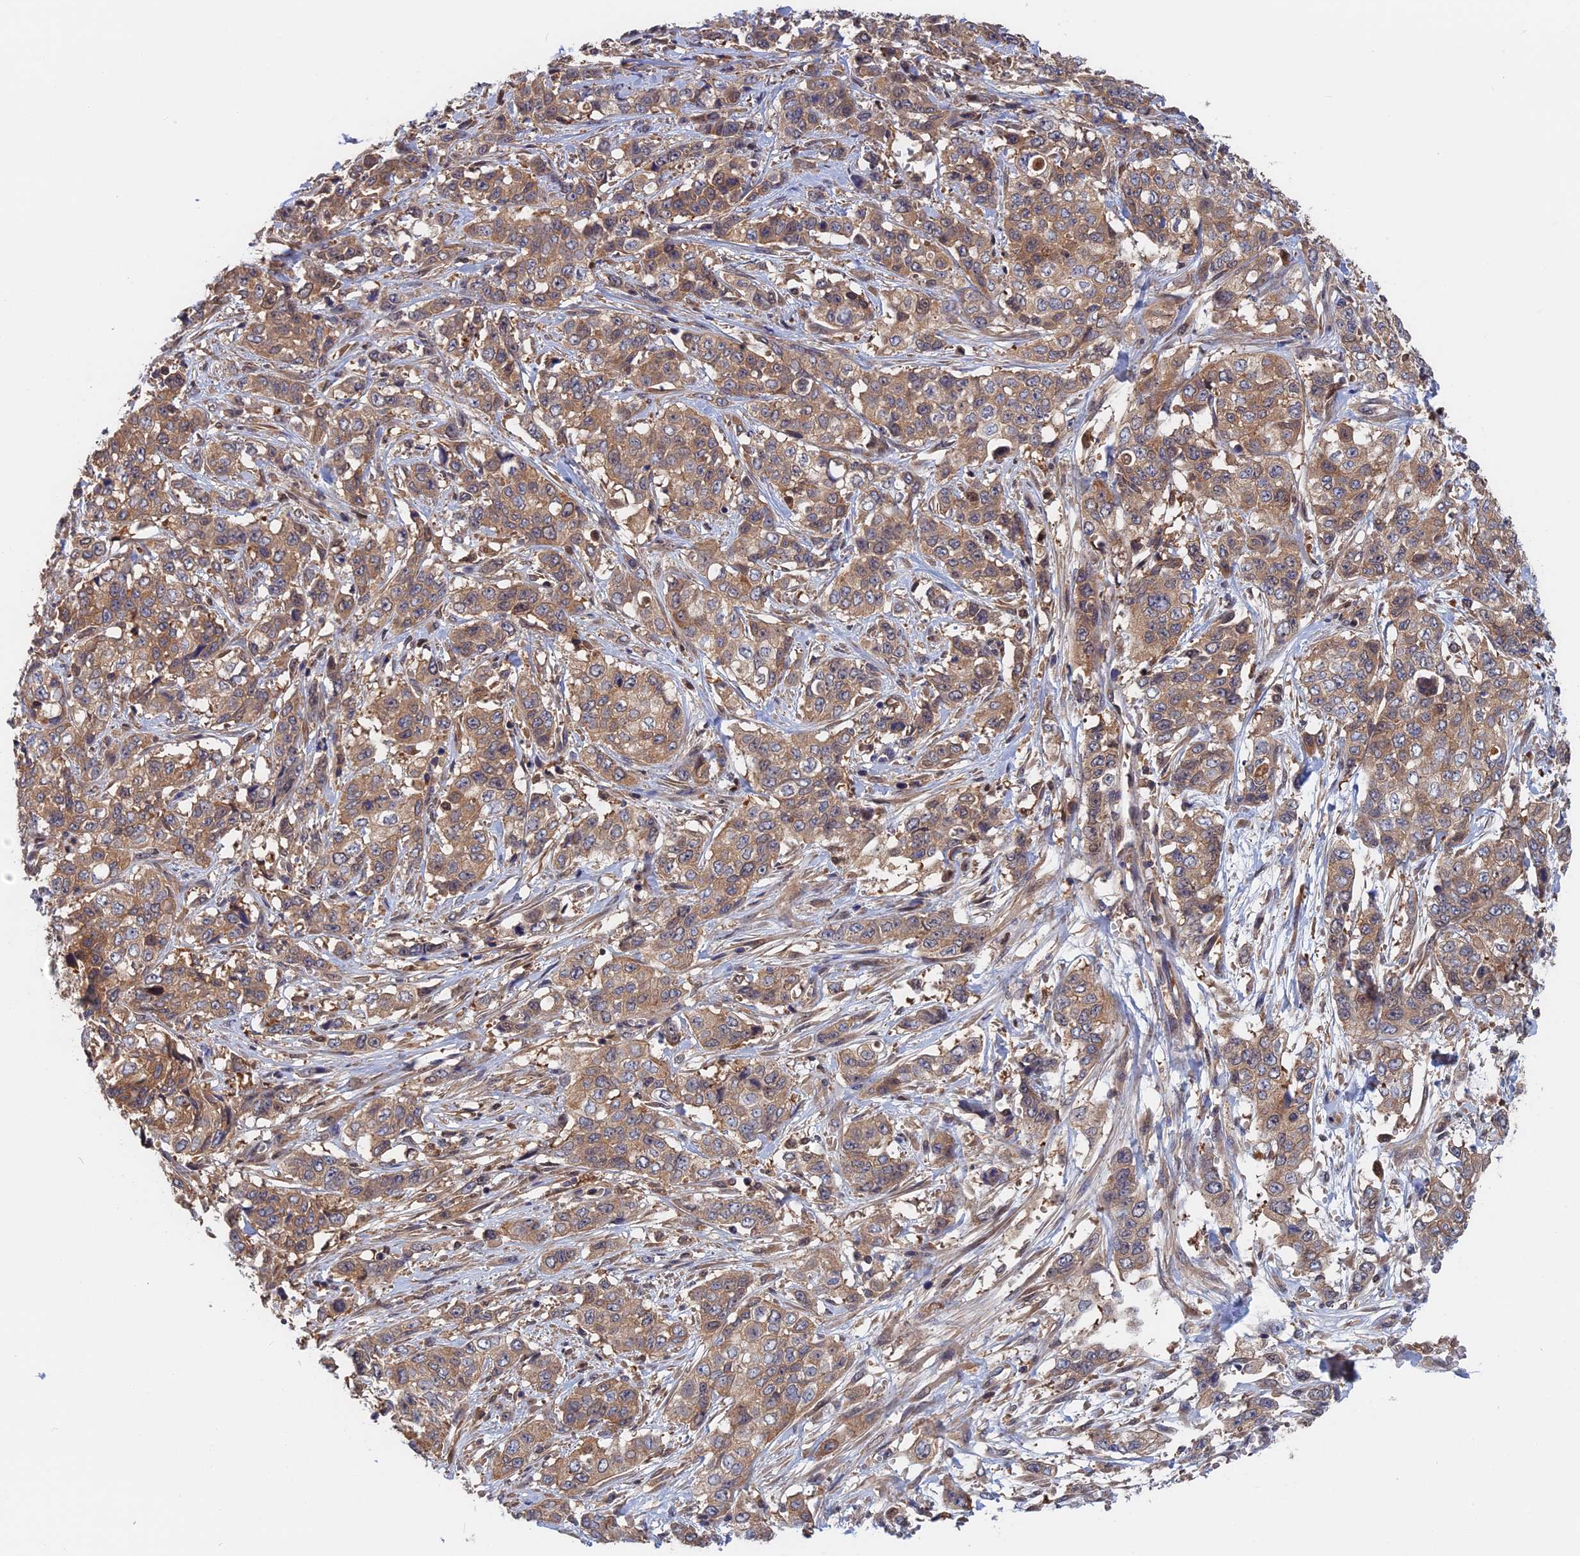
{"staining": {"intensity": "weak", "quantity": ">75%", "location": "cytoplasmic/membranous"}, "tissue": "stomach cancer", "cell_type": "Tumor cells", "image_type": "cancer", "snomed": [{"axis": "morphology", "description": "Adenocarcinoma, NOS"}, {"axis": "topography", "description": "Stomach, upper"}], "caption": "Protein staining by immunohistochemistry (IHC) shows weak cytoplasmic/membranous positivity in approximately >75% of tumor cells in stomach cancer.", "gene": "BLVRA", "patient": {"sex": "male", "age": 62}}